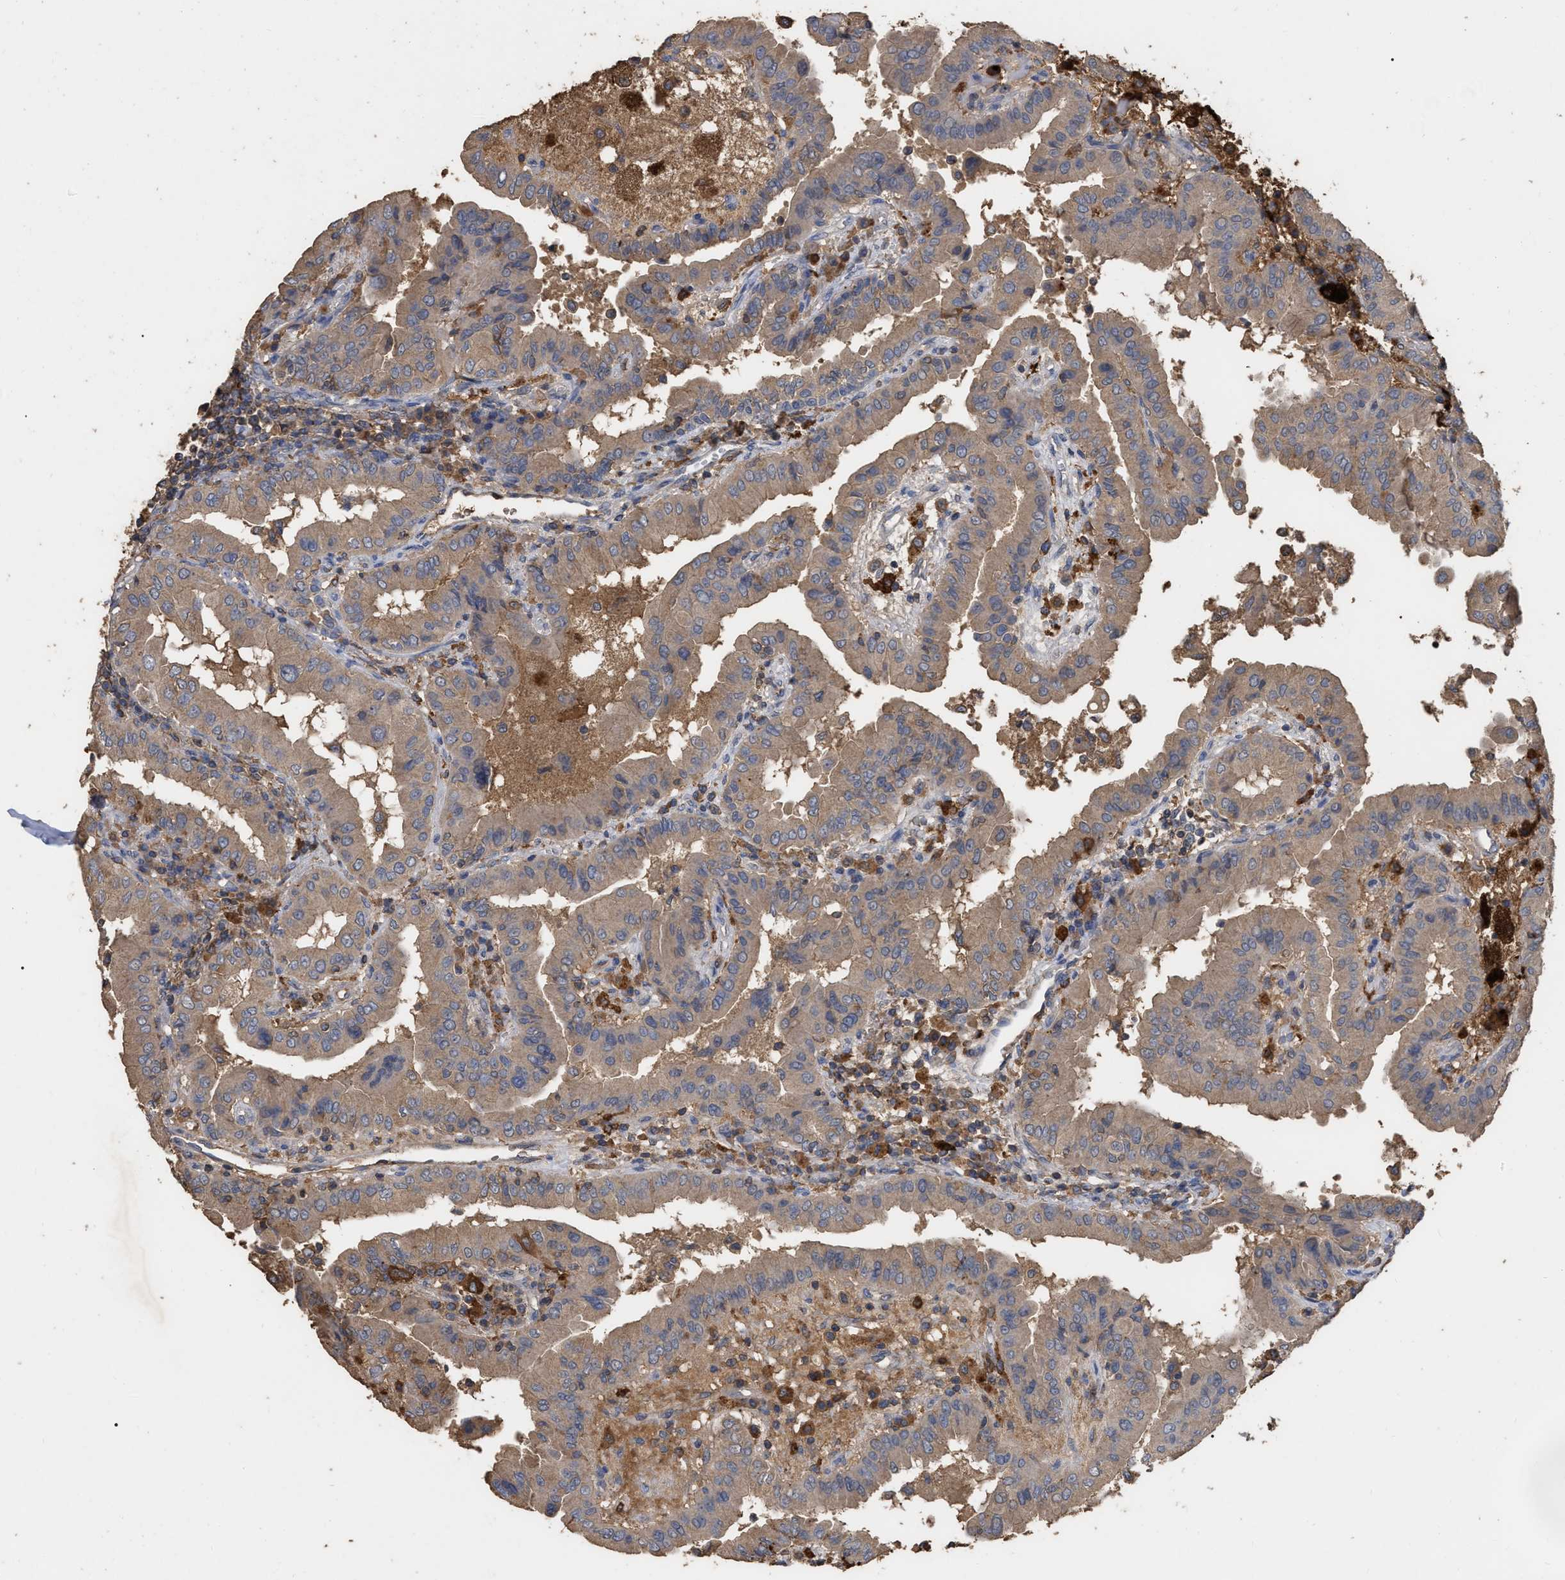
{"staining": {"intensity": "weak", "quantity": ">75%", "location": "cytoplasmic/membranous"}, "tissue": "thyroid cancer", "cell_type": "Tumor cells", "image_type": "cancer", "snomed": [{"axis": "morphology", "description": "Papillary adenocarcinoma, NOS"}, {"axis": "topography", "description": "Thyroid gland"}], "caption": "Immunohistochemical staining of thyroid papillary adenocarcinoma displays low levels of weak cytoplasmic/membranous expression in about >75% of tumor cells. (DAB IHC with brightfield microscopy, high magnification).", "gene": "GPR179", "patient": {"sex": "male", "age": 33}}